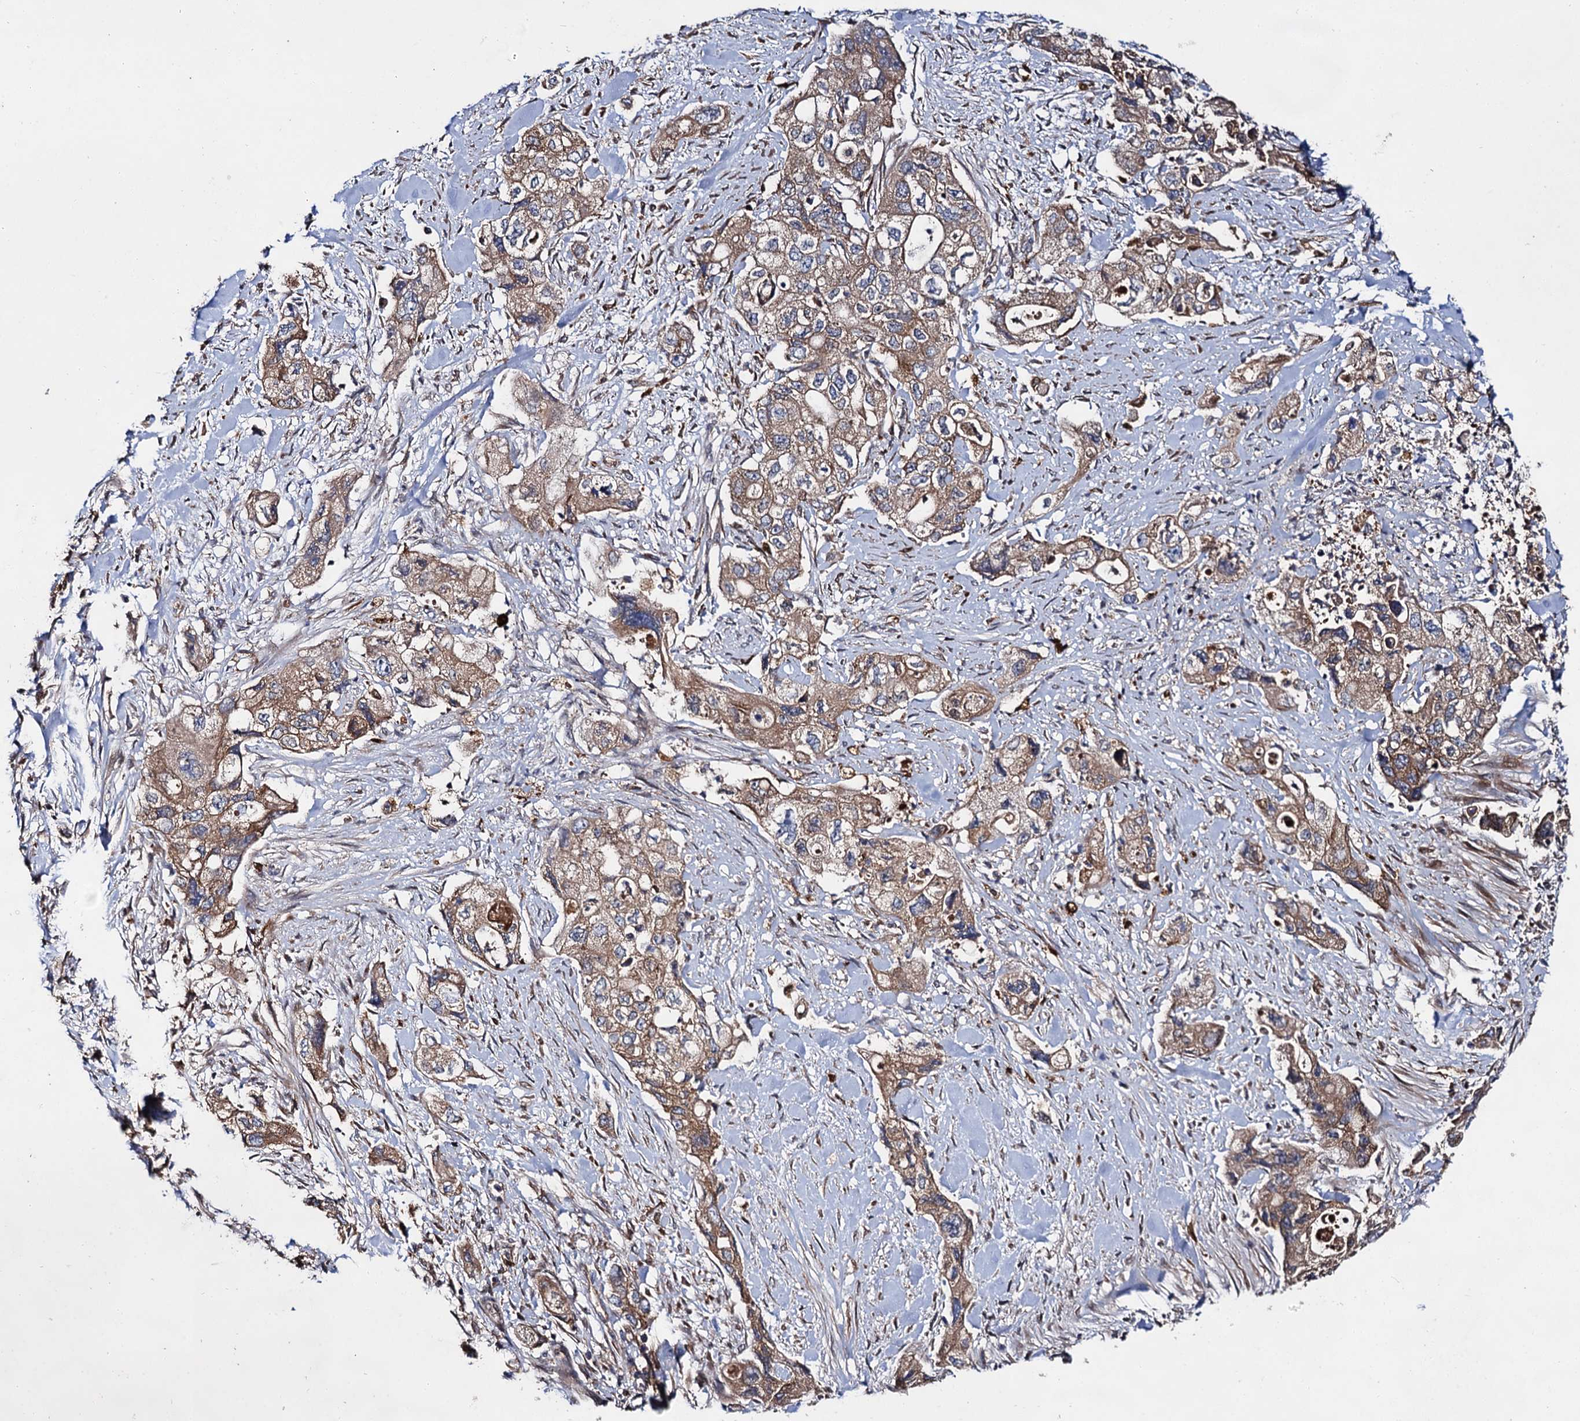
{"staining": {"intensity": "moderate", "quantity": ">75%", "location": "cytoplasmic/membranous"}, "tissue": "pancreatic cancer", "cell_type": "Tumor cells", "image_type": "cancer", "snomed": [{"axis": "morphology", "description": "Adenocarcinoma, NOS"}, {"axis": "topography", "description": "Pancreas"}], "caption": "Immunohistochemistry (IHC) of human pancreatic cancer (adenocarcinoma) exhibits medium levels of moderate cytoplasmic/membranous expression in about >75% of tumor cells.", "gene": "NAA25", "patient": {"sex": "female", "age": 73}}